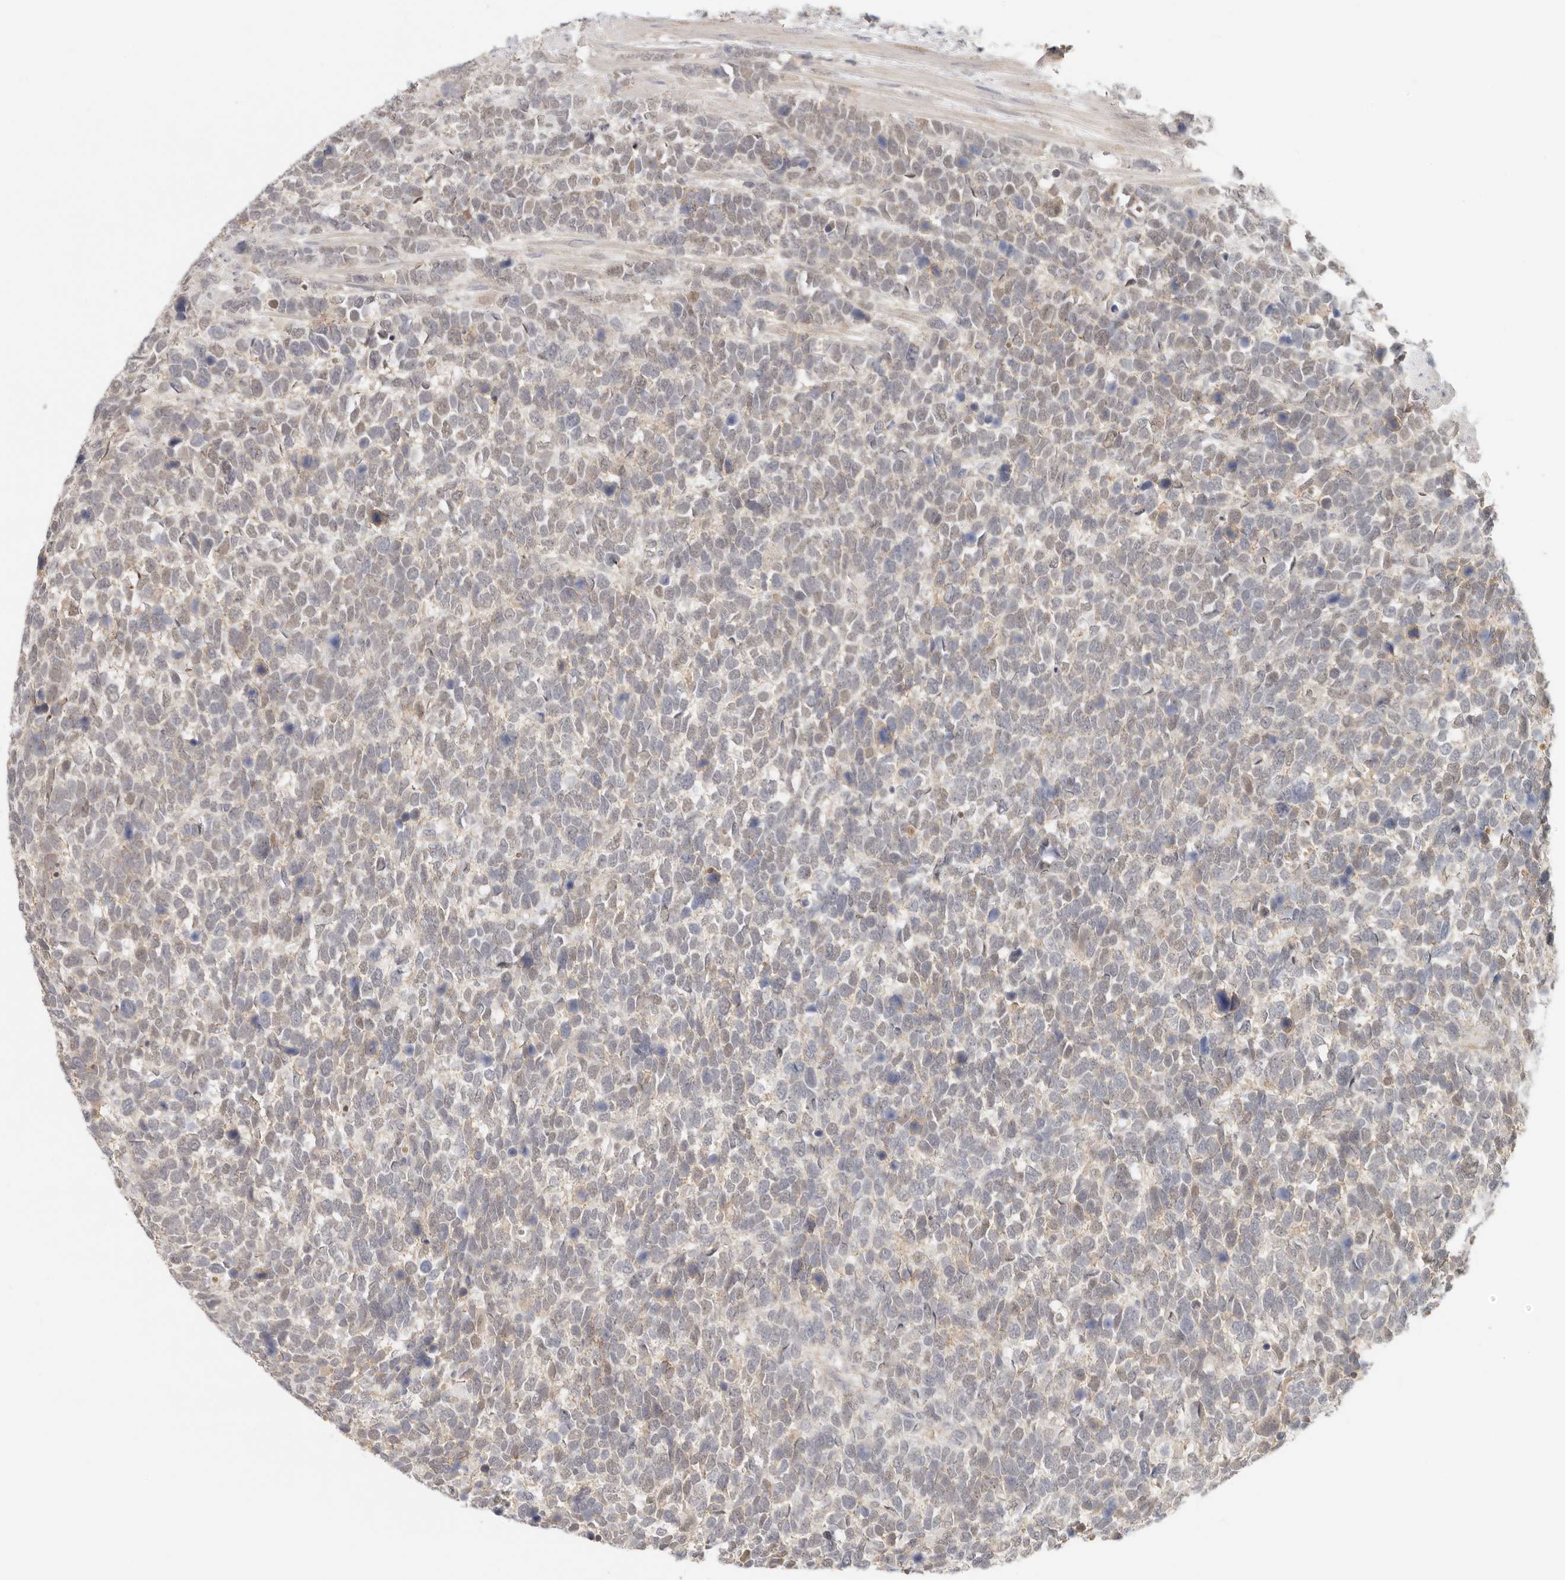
{"staining": {"intensity": "weak", "quantity": "25%-75%", "location": "nuclear"}, "tissue": "urothelial cancer", "cell_type": "Tumor cells", "image_type": "cancer", "snomed": [{"axis": "morphology", "description": "Urothelial carcinoma, High grade"}, {"axis": "topography", "description": "Urinary bladder"}], "caption": "A high-resolution photomicrograph shows immunohistochemistry staining of urothelial cancer, which shows weak nuclear positivity in about 25%-75% of tumor cells.", "gene": "ANXA9", "patient": {"sex": "female", "age": 82}}